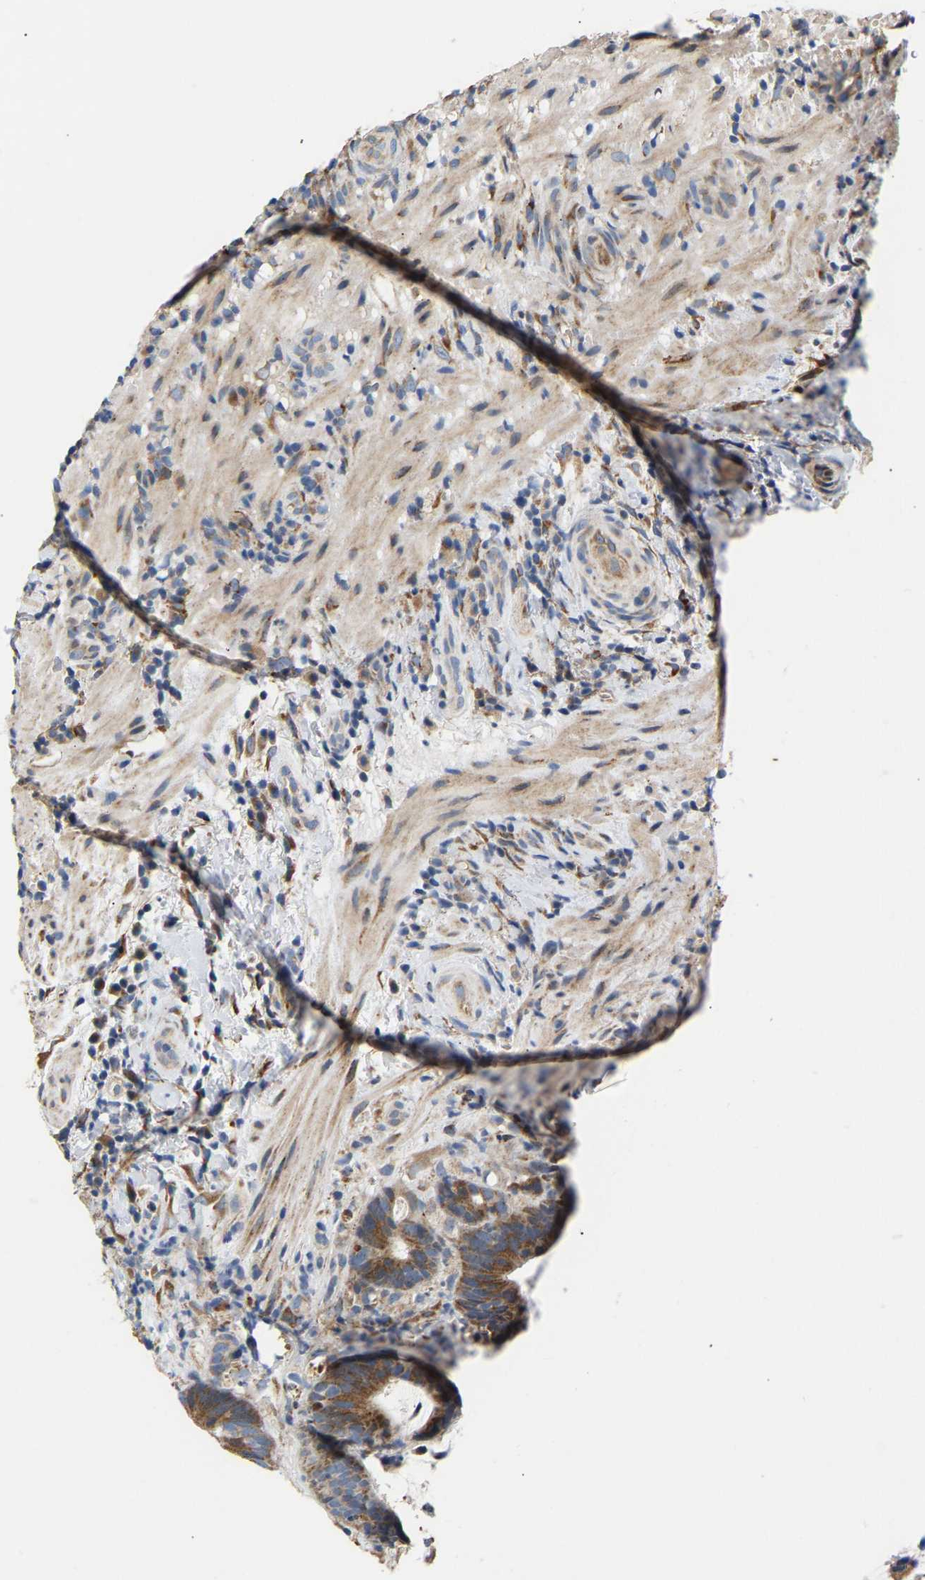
{"staining": {"intensity": "moderate", "quantity": ">75%", "location": "cytoplasmic/membranous"}, "tissue": "colorectal cancer", "cell_type": "Tumor cells", "image_type": "cancer", "snomed": [{"axis": "morphology", "description": "Adenocarcinoma, NOS"}, {"axis": "topography", "description": "Colon"}], "caption": "Tumor cells reveal medium levels of moderate cytoplasmic/membranous positivity in about >75% of cells in human colorectal cancer (adenocarcinoma).", "gene": "TMEM168", "patient": {"sex": "female", "age": 66}}